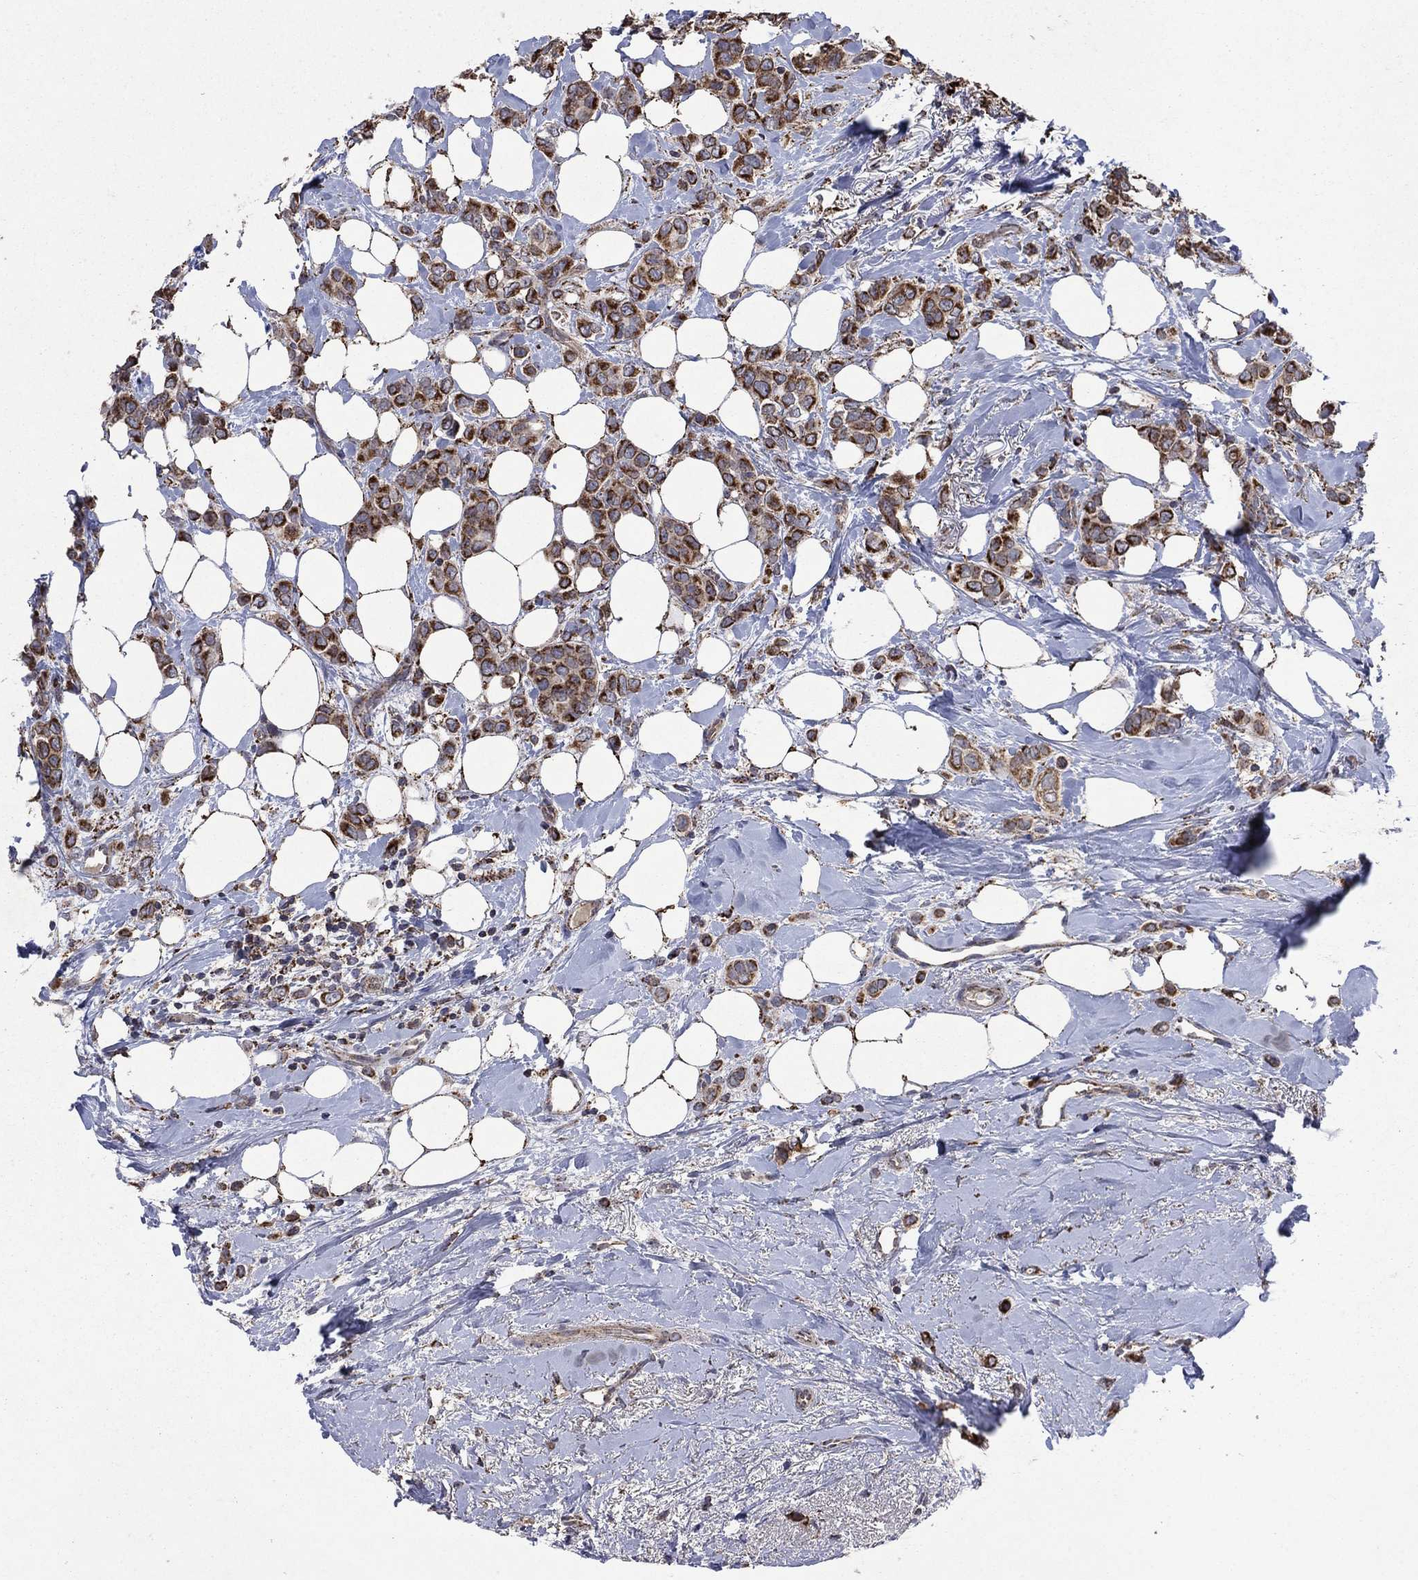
{"staining": {"intensity": "strong", "quantity": ">75%", "location": "cytoplasmic/membranous"}, "tissue": "breast cancer", "cell_type": "Tumor cells", "image_type": "cancer", "snomed": [{"axis": "morphology", "description": "Lobular carcinoma"}, {"axis": "topography", "description": "Breast"}], "caption": "Immunohistochemical staining of breast cancer (lobular carcinoma) shows high levels of strong cytoplasmic/membranous protein positivity in approximately >75% of tumor cells.", "gene": "DPH1", "patient": {"sex": "female", "age": 66}}